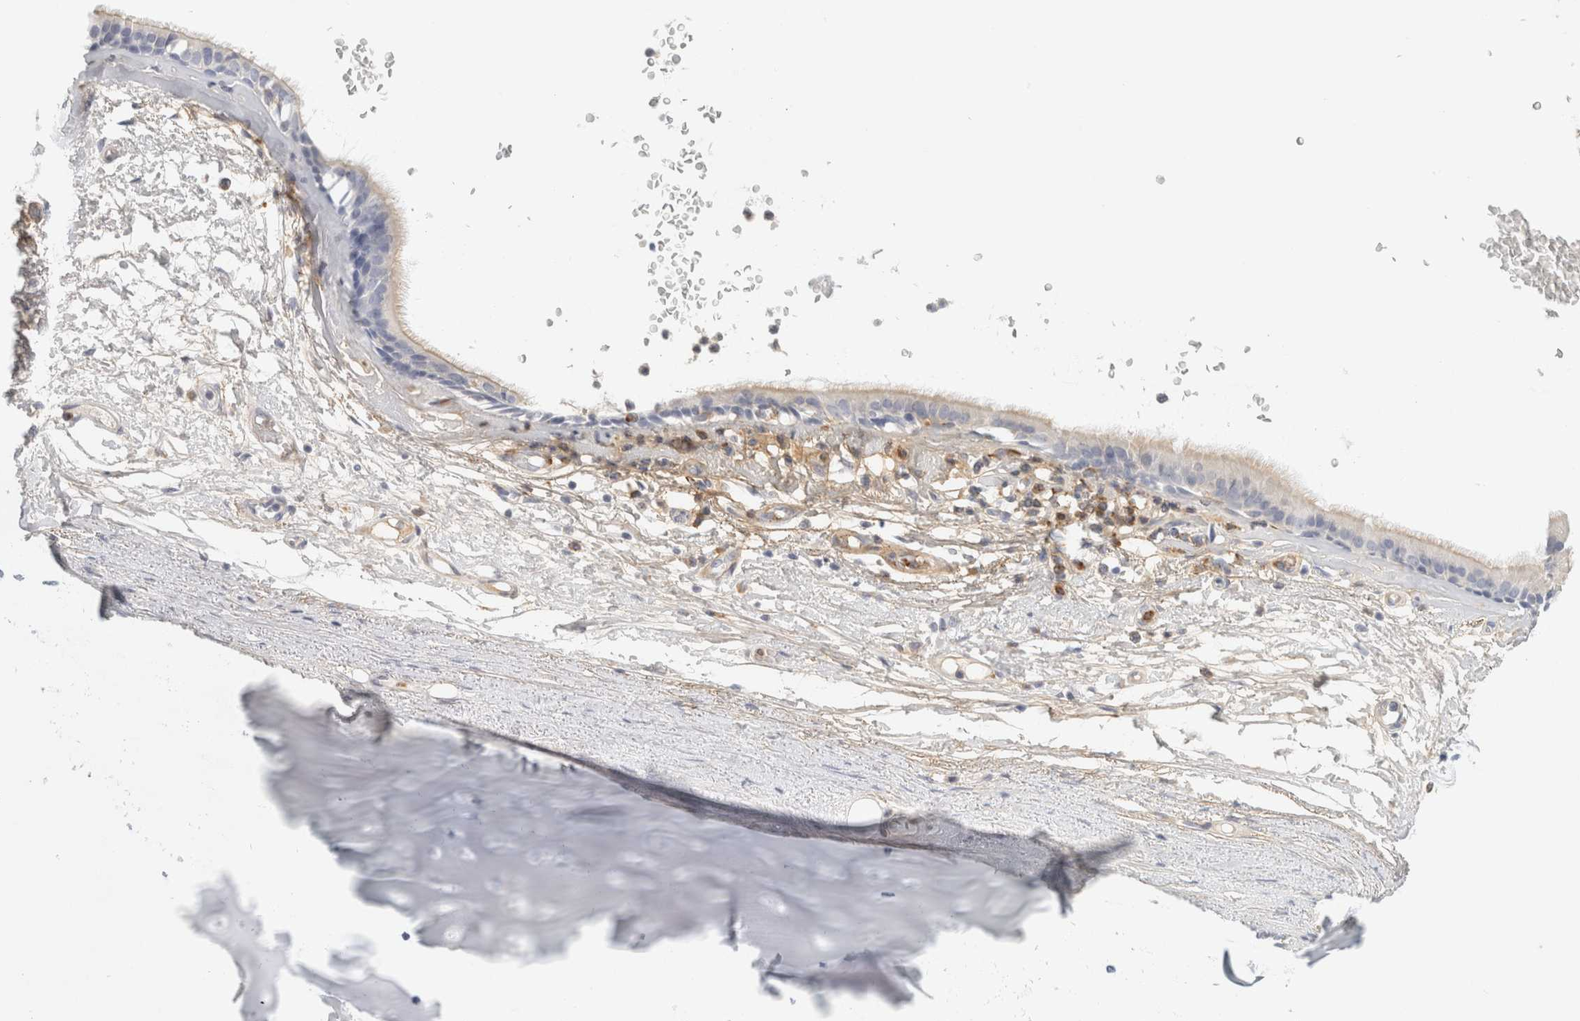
{"staining": {"intensity": "negative", "quantity": "none", "location": "none"}, "tissue": "adipose tissue", "cell_type": "Adipocytes", "image_type": "normal", "snomed": [{"axis": "morphology", "description": "Normal tissue, NOS"}, {"axis": "topography", "description": "Cartilage tissue"}], "caption": "Immunohistochemistry photomicrograph of benign adipose tissue stained for a protein (brown), which shows no positivity in adipocytes. (DAB (3,3'-diaminobenzidine) immunohistochemistry, high magnification).", "gene": "FGL2", "patient": {"sex": "female", "age": 63}}